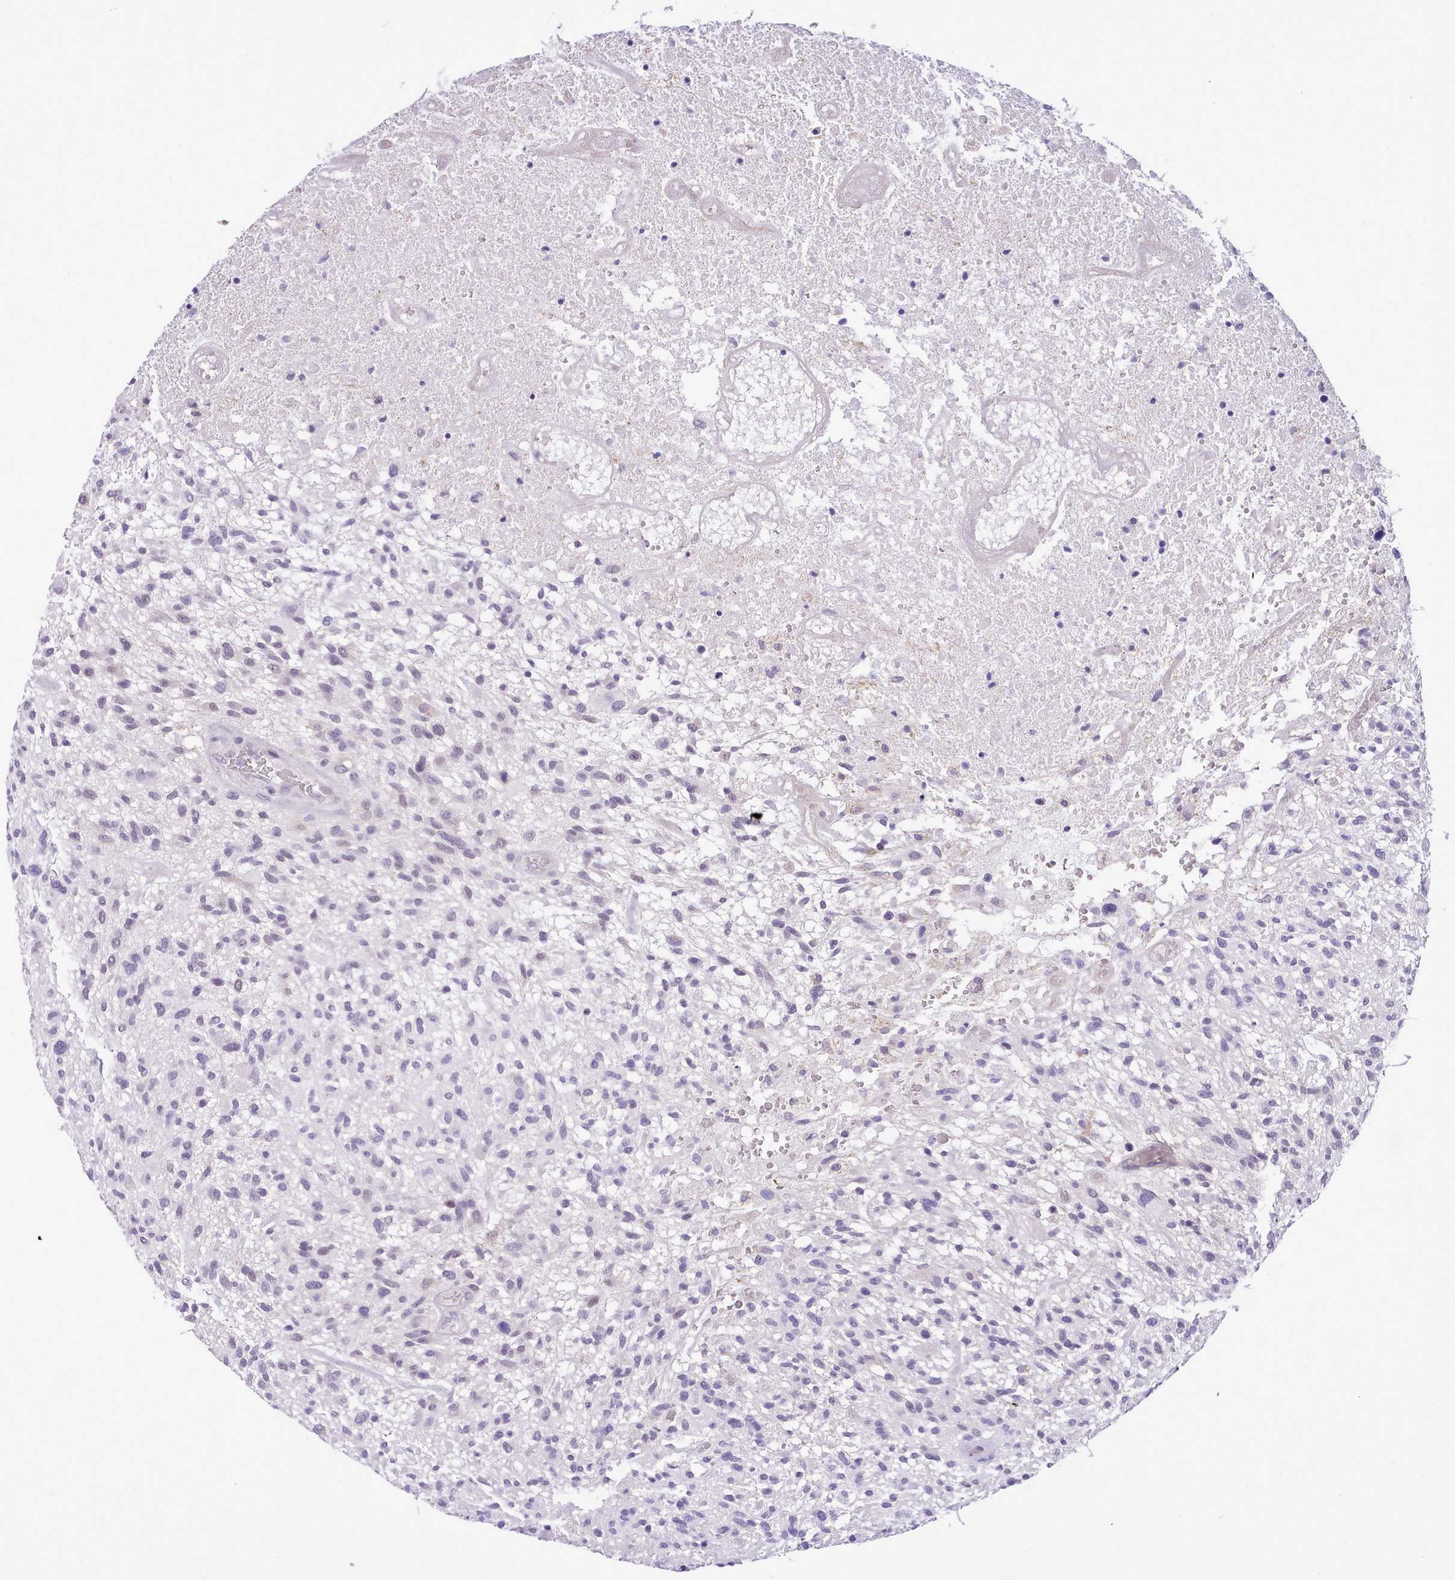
{"staining": {"intensity": "negative", "quantity": "none", "location": "none"}, "tissue": "glioma", "cell_type": "Tumor cells", "image_type": "cancer", "snomed": [{"axis": "morphology", "description": "Glioma, malignant, High grade"}, {"axis": "topography", "description": "Brain"}], "caption": "IHC micrograph of neoplastic tissue: malignant high-grade glioma stained with DAB reveals no significant protein staining in tumor cells.", "gene": "LRRC37A", "patient": {"sex": "male", "age": 47}}